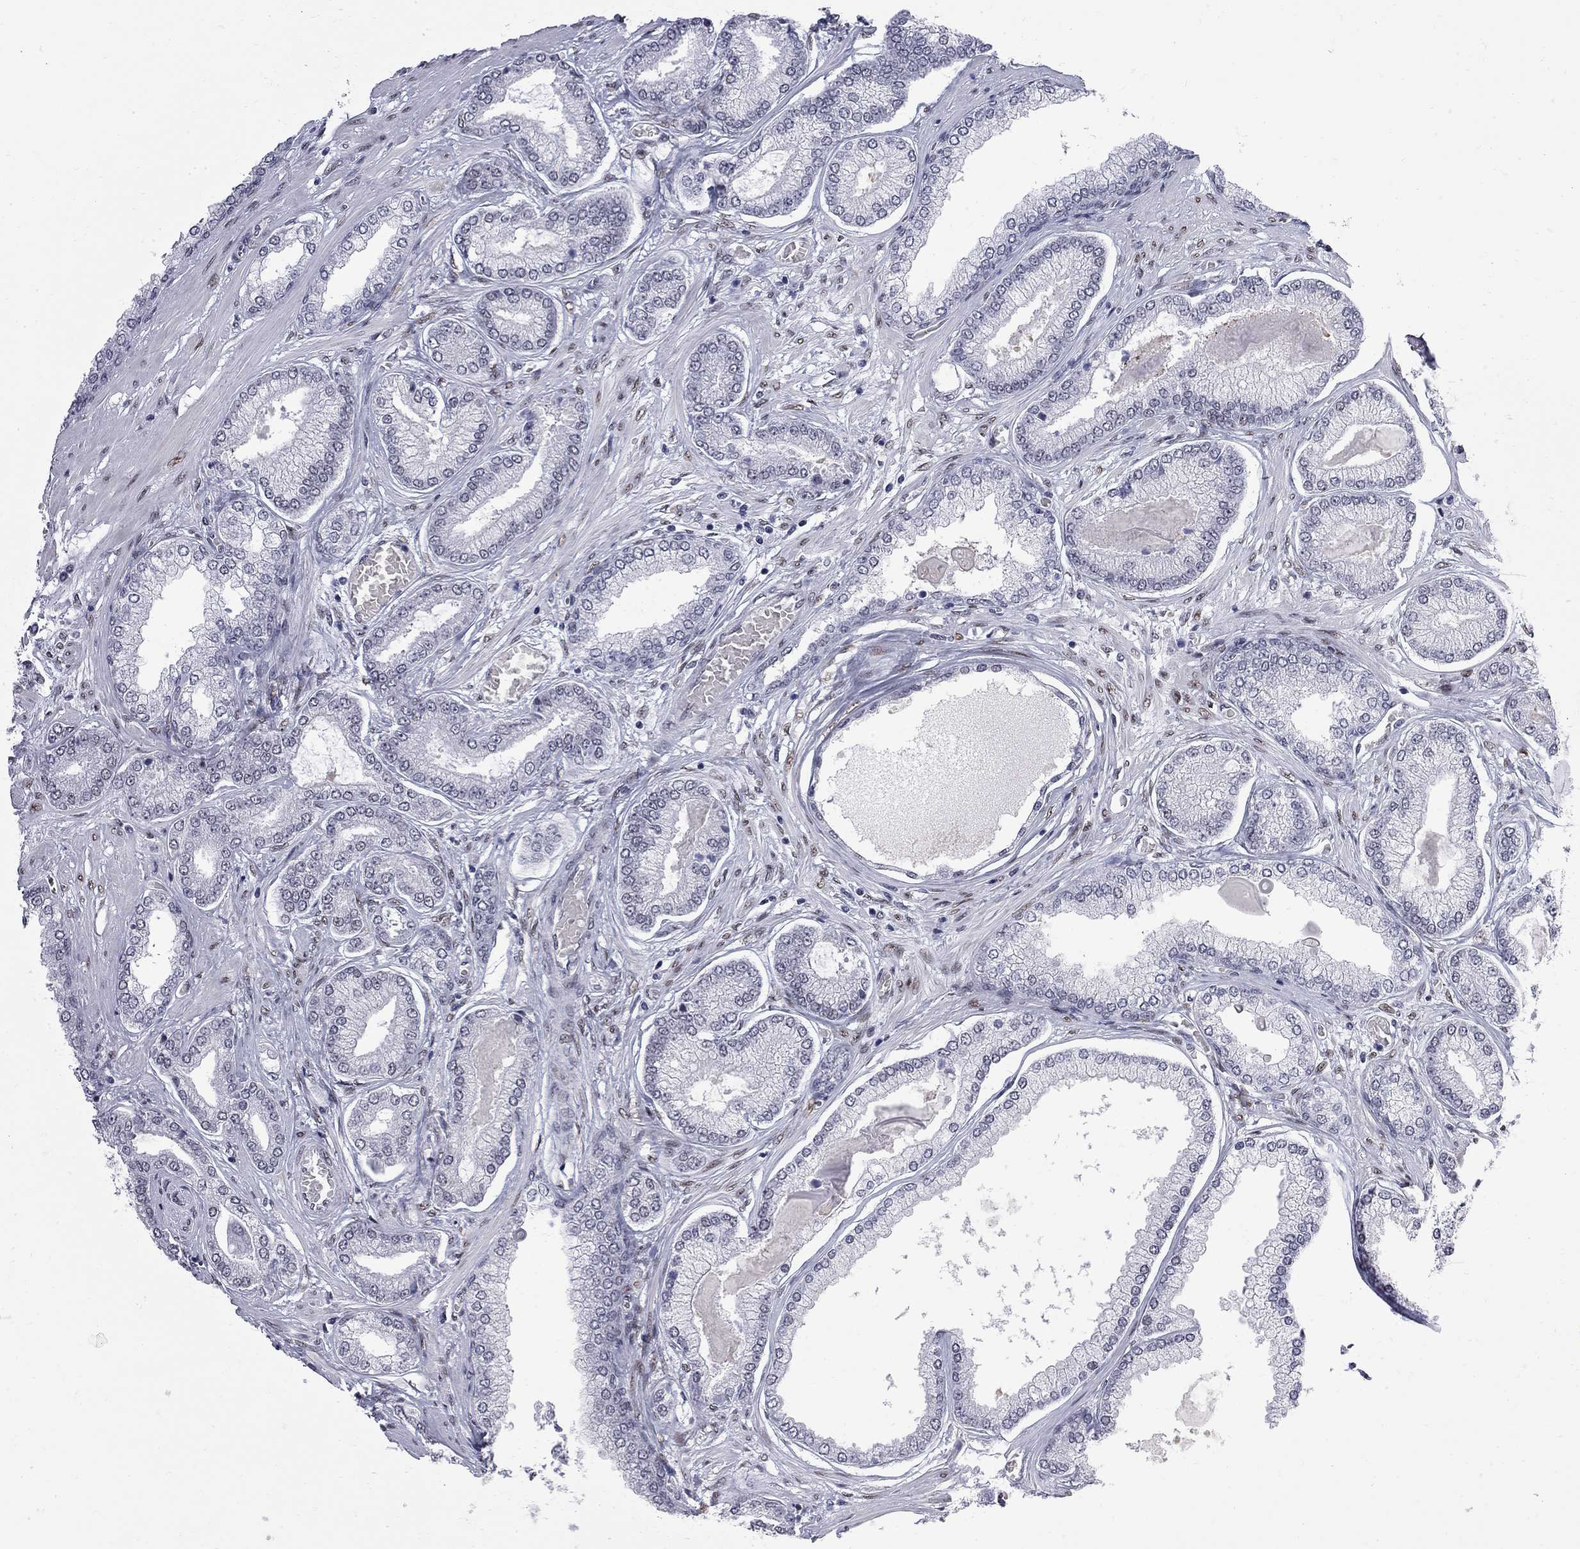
{"staining": {"intensity": "negative", "quantity": "none", "location": "none"}, "tissue": "prostate cancer", "cell_type": "Tumor cells", "image_type": "cancer", "snomed": [{"axis": "morphology", "description": "Adenocarcinoma, Low grade"}, {"axis": "topography", "description": "Prostate"}], "caption": "An immunohistochemistry micrograph of prostate adenocarcinoma (low-grade) is shown. There is no staining in tumor cells of prostate adenocarcinoma (low-grade).", "gene": "ZBTB47", "patient": {"sex": "male", "age": 57}}